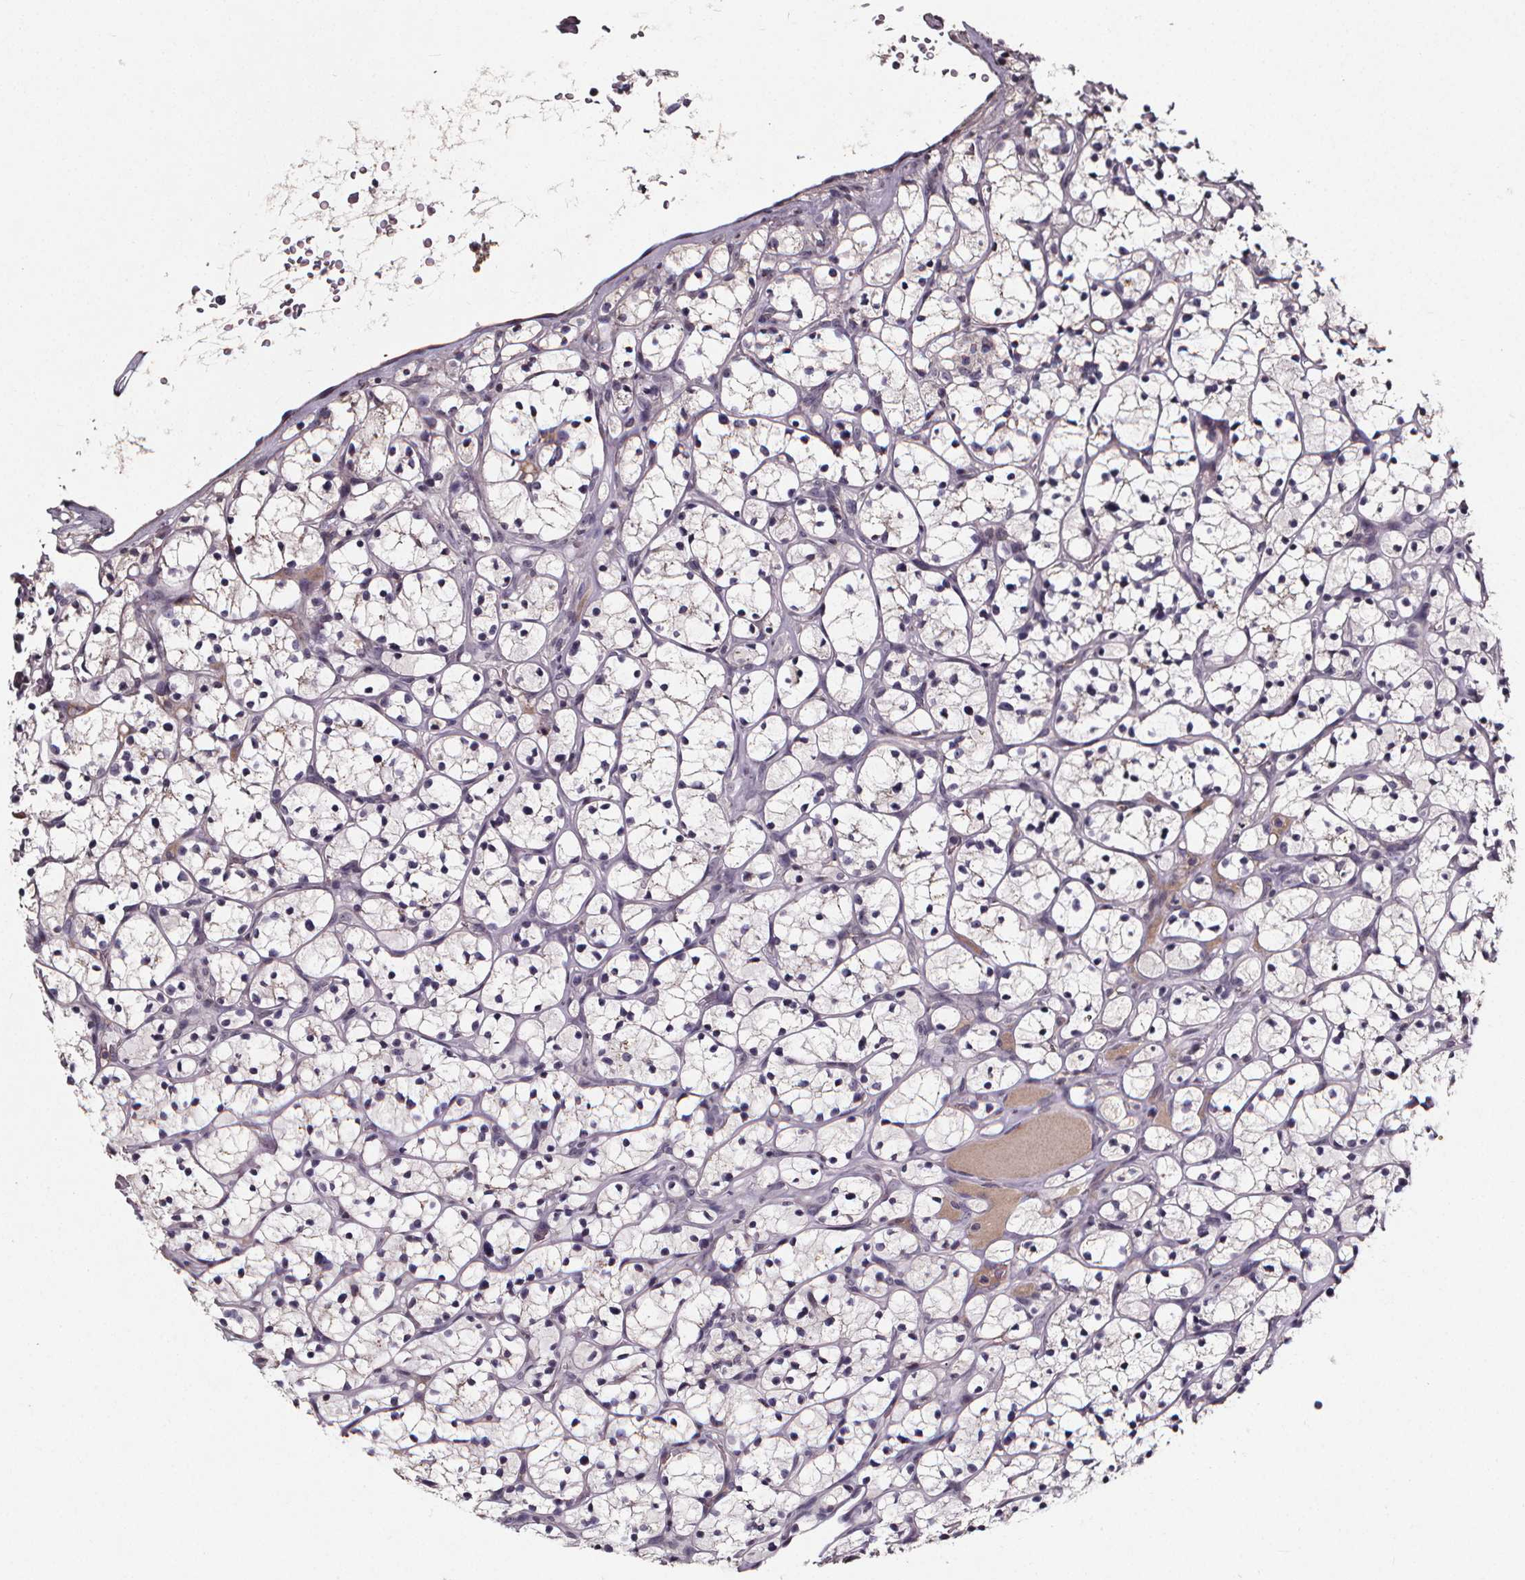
{"staining": {"intensity": "negative", "quantity": "none", "location": "none"}, "tissue": "renal cancer", "cell_type": "Tumor cells", "image_type": "cancer", "snomed": [{"axis": "morphology", "description": "Adenocarcinoma, NOS"}, {"axis": "topography", "description": "Kidney"}], "caption": "DAB (3,3'-diaminobenzidine) immunohistochemical staining of human renal cancer exhibits no significant staining in tumor cells.", "gene": "SPAG8", "patient": {"sex": "female", "age": 64}}